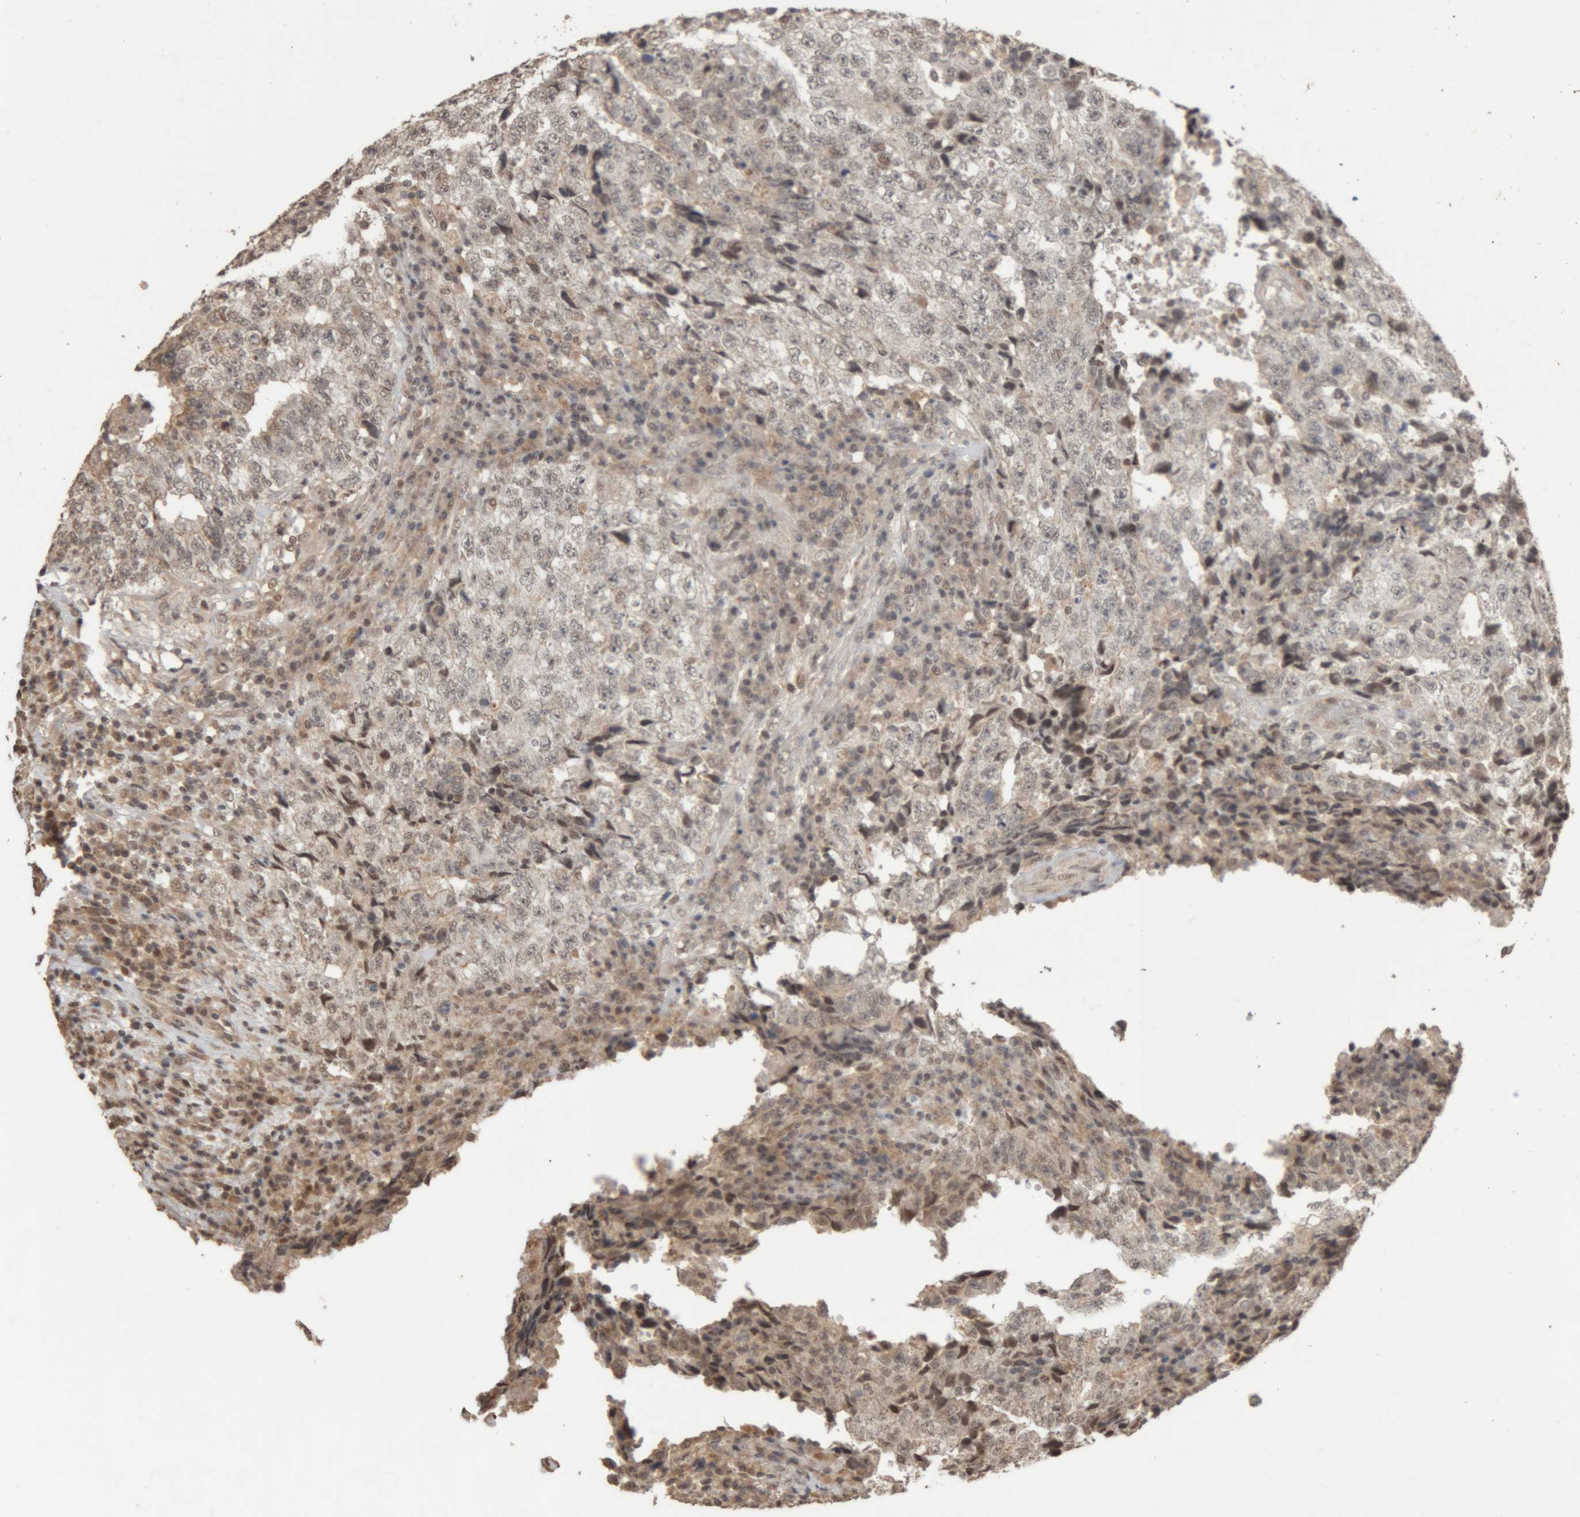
{"staining": {"intensity": "weak", "quantity": "25%-75%", "location": "cytoplasmic/membranous"}, "tissue": "testis cancer", "cell_type": "Tumor cells", "image_type": "cancer", "snomed": [{"axis": "morphology", "description": "Necrosis, NOS"}, {"axis": "morphology", "description": "Carcinoma, Embryonal, NOS"}, {"axis": "topography", "description": "Testis"}], "caption": "Human testis cancer stained for a protein (brown) exhibits weak cytoplasmic/membranous positive positivity in about 25%-75% of tumor cells.", "gene": "KEAP1", "patient": {"sex": "male", "age": 19}}